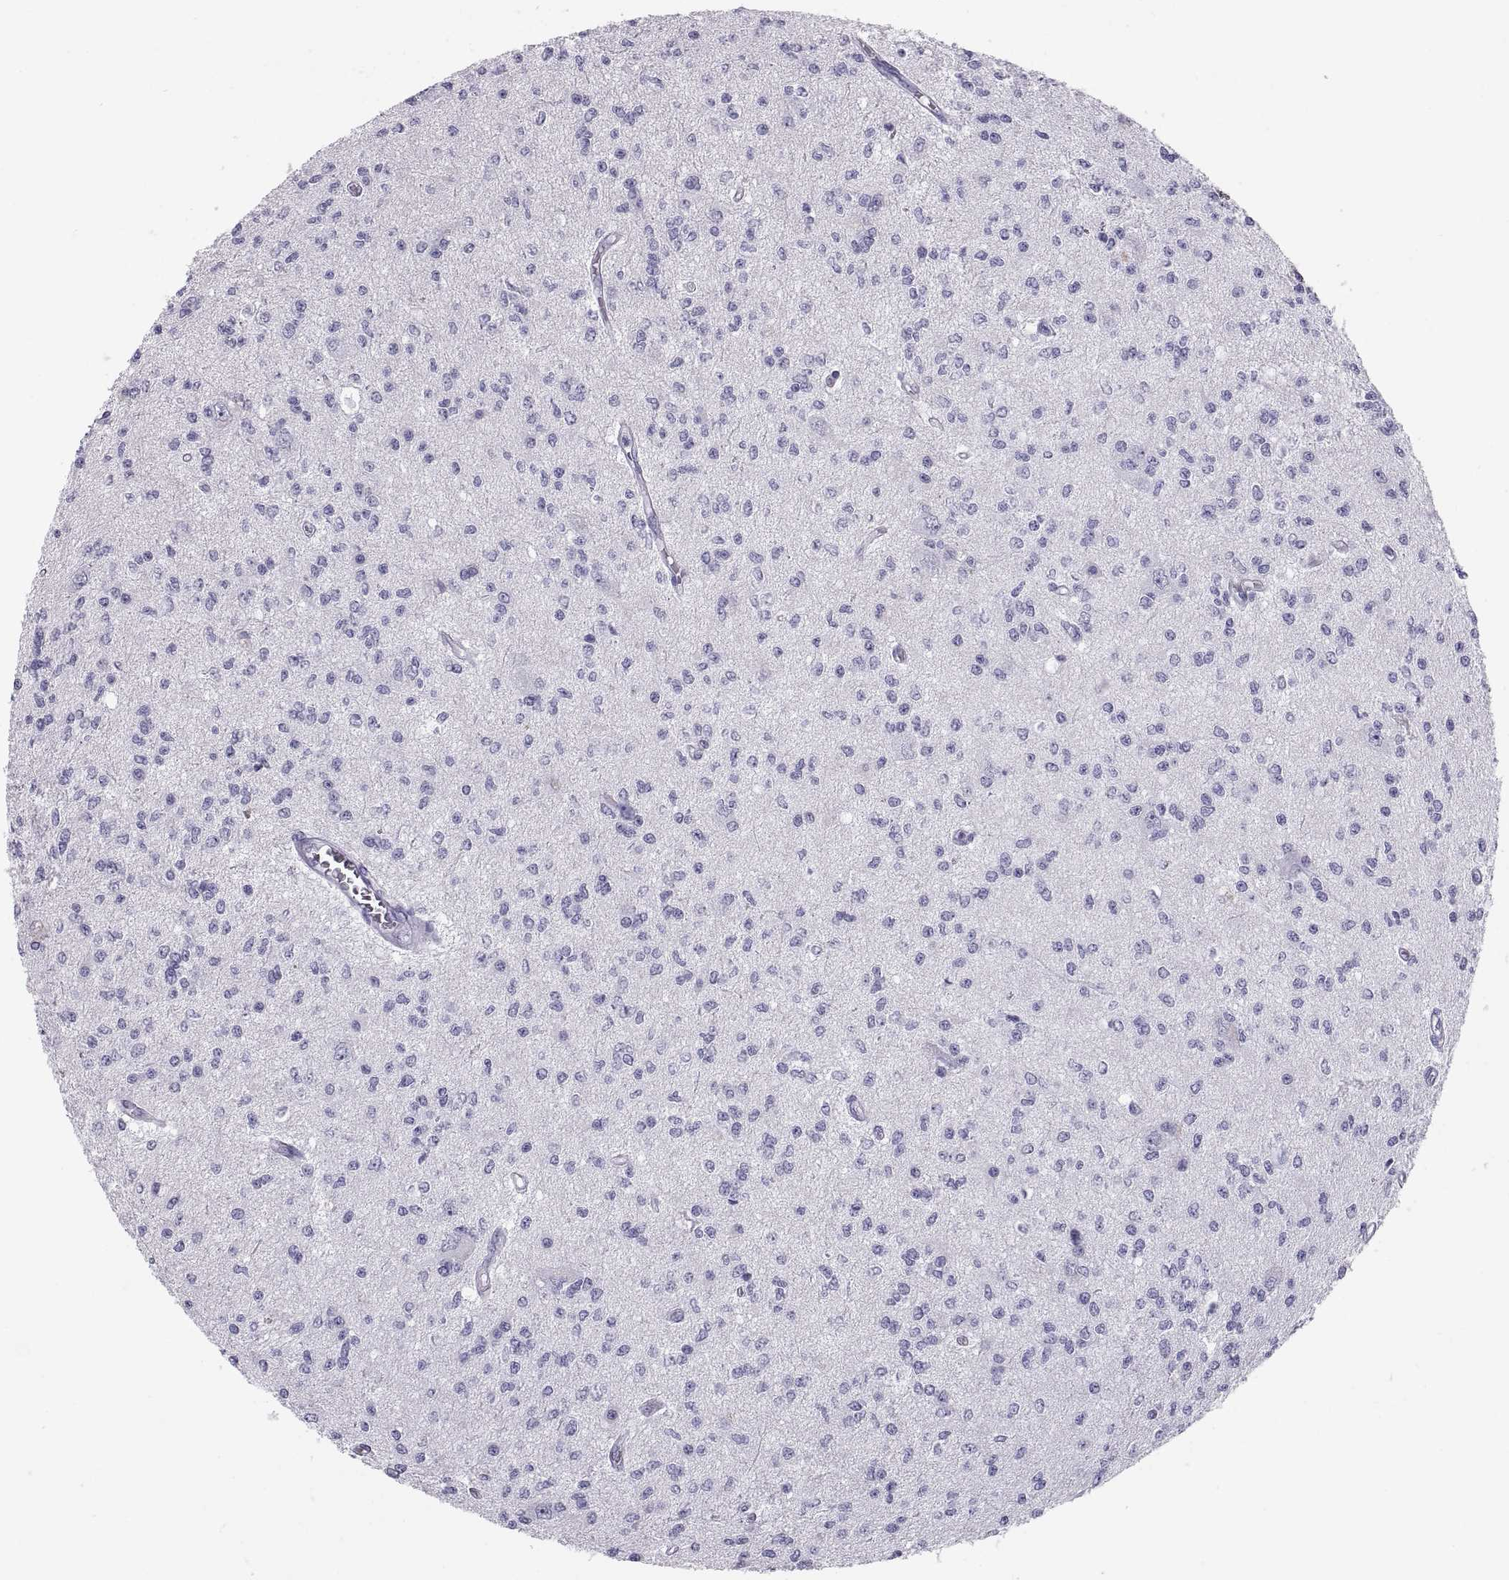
{"staining": {"intensity": "negative", "quantity": "none", "location": "none"}, "tissue": "glioma", "cell_type": "Tumor cells", "image_type": "cancer", "snomed": [{"axis": "morphology", "description": "Glioma, malignant, Low grade"}, {"axis": "topography", "description": "Brain"}], "caption": "IHC of human glioma shows no expression in tumor cells. Brightfield microscopy of immunohistochemistry stained with DAB (3,3'-diaminobenzidine) (brown) and hematoxylin (blue), captured at high magnification.", "gene": "PAX2", "patient": {"sex": "male", "age": 67}}